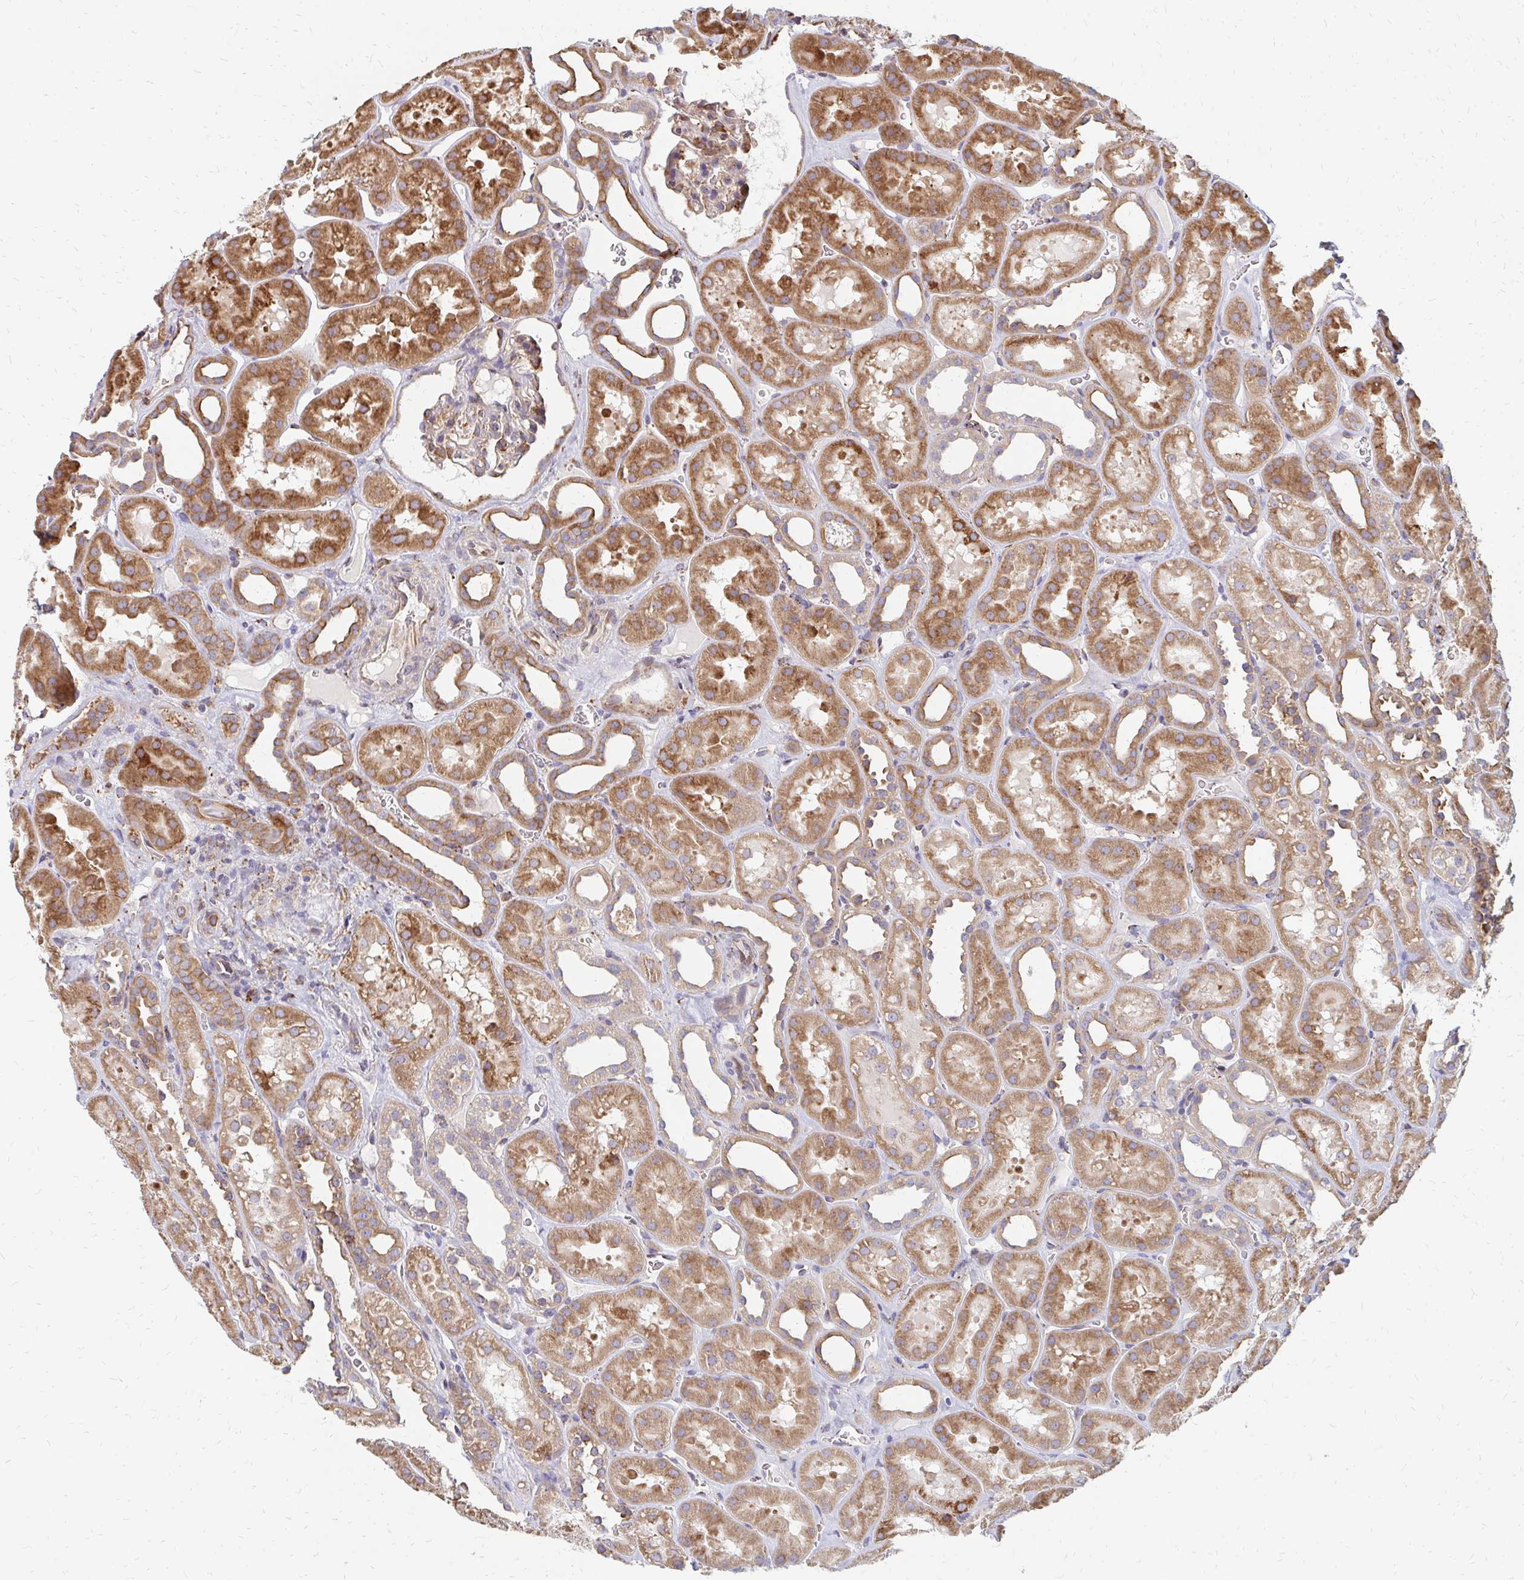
{"staining": {"intensity": "moderate", "quantity": "<25%", "location": "cytoplasmic/membranous"}, "tissue": "kidney", "cell_type": "Cells in glomeruli", "image_type": "normal", "snomed": [{"axis": "morphology", "description": "Normal tissue, NOS"}, {"axis": "topography", "description": "Kidney"}], "caption": "Protein staining of unremarkable kidney exhibits moderate cytoplasmic/membranous staining in approximately <25% of cells in glomeruli. Using DAB (brown) and hematoxylin (blue) stains, captured at high magnification using brightfield microscopy.", "gene": "PPP1R13L", "patient": {"sex": "female", "age": 41}}